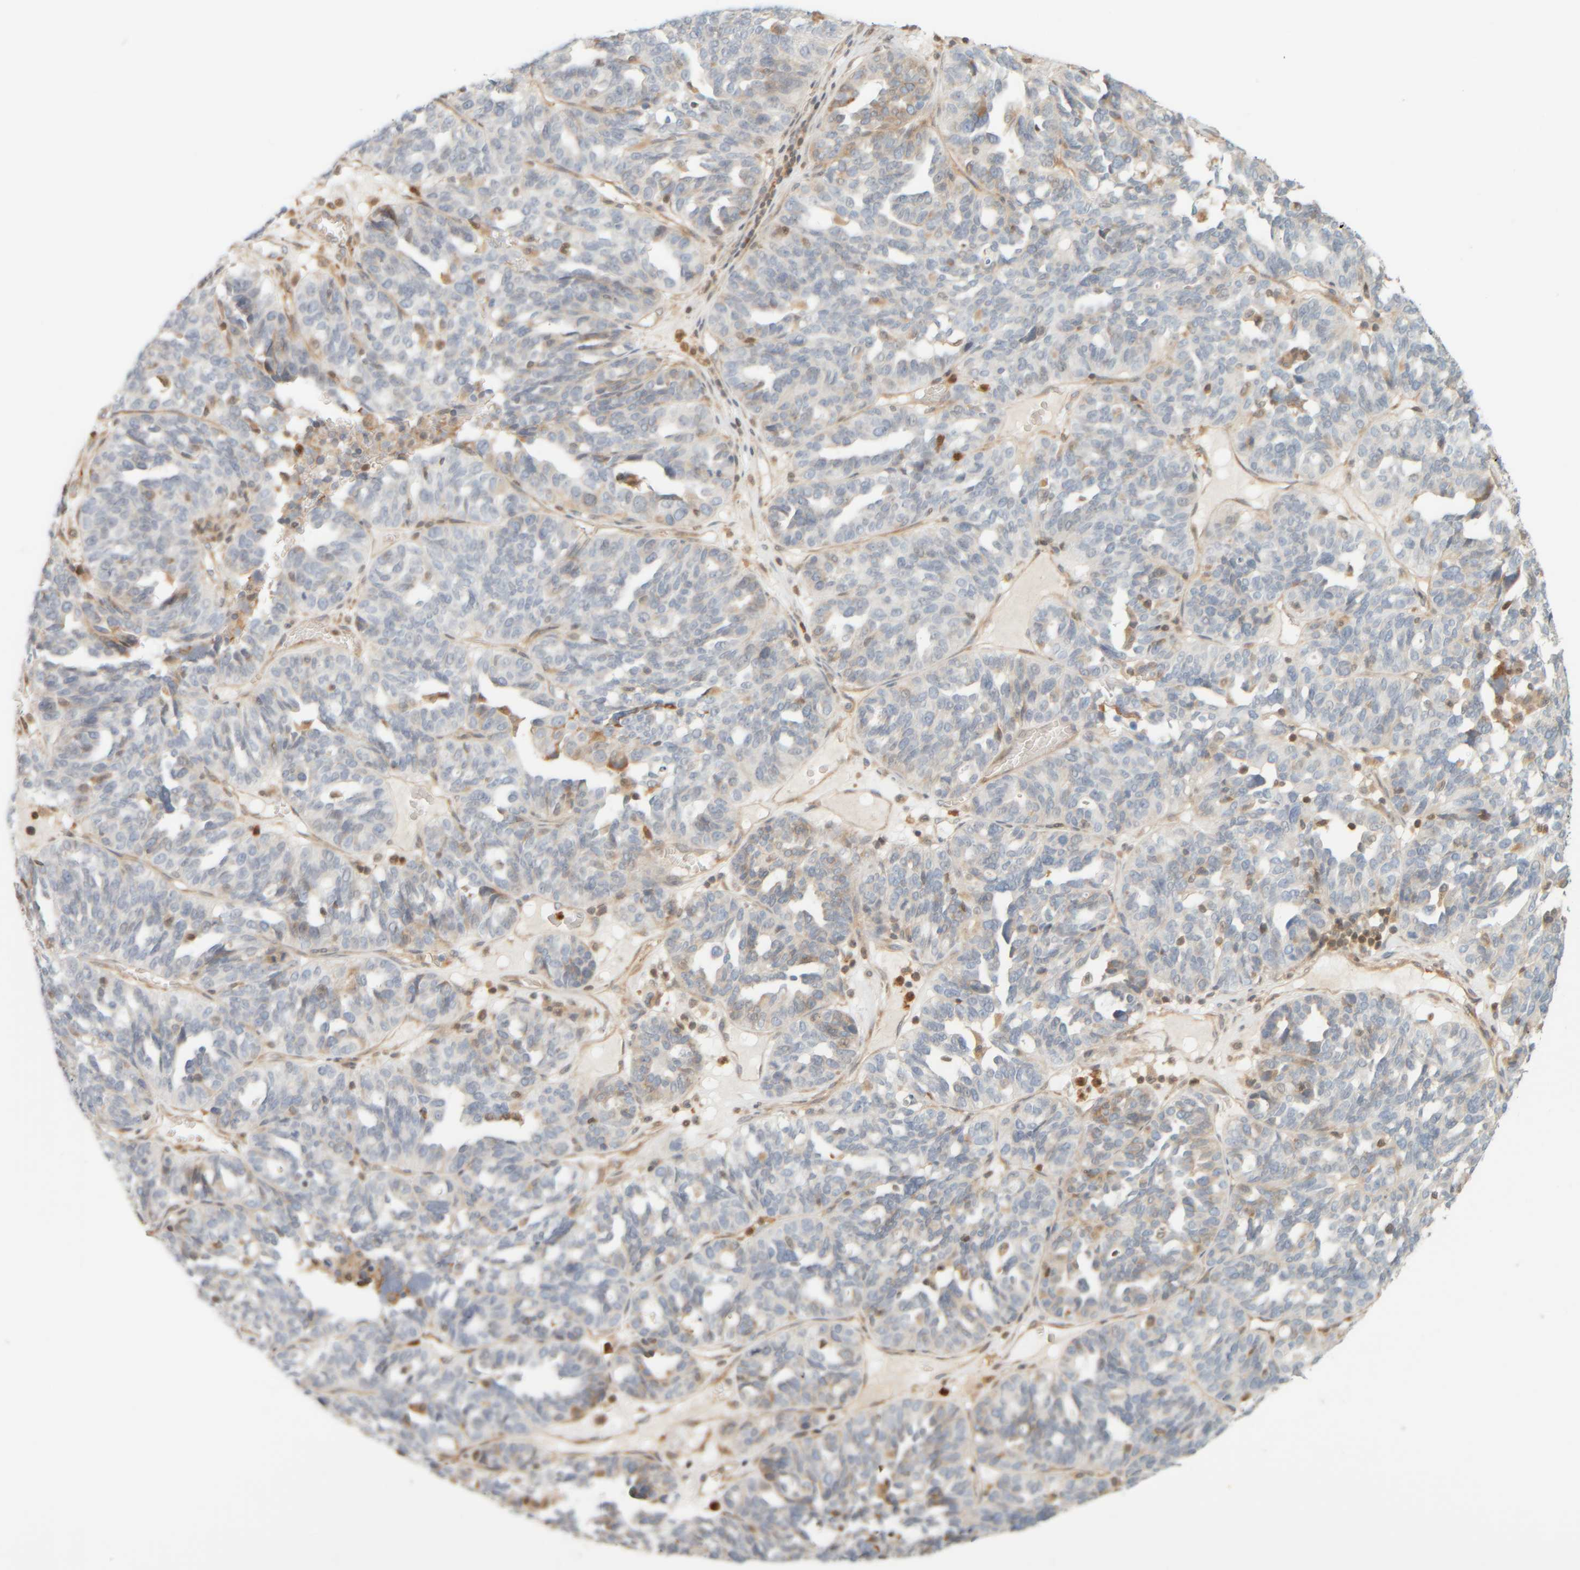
{"staining": {"intensity": "weak", "quantity": "<25%", "location": "cytoplasmic/membranous"}, "tissue": "ovarian cancer", "cell_type": "Tumor cells", "image_type": "cancer", "snomed": [{"axis": "morphology", "description": "Cystadenocarcinoma, serous, NOS"}, {"axis": "topography", "description": "Ovary"}], "caption": "Image shows no significant protein positivity in tumor cells of ovarian cancer (serous cystadenocarcinoma).", "gene": "PTGES3L-AARSD1", "patient": {"sex": "female", "age": 59}}